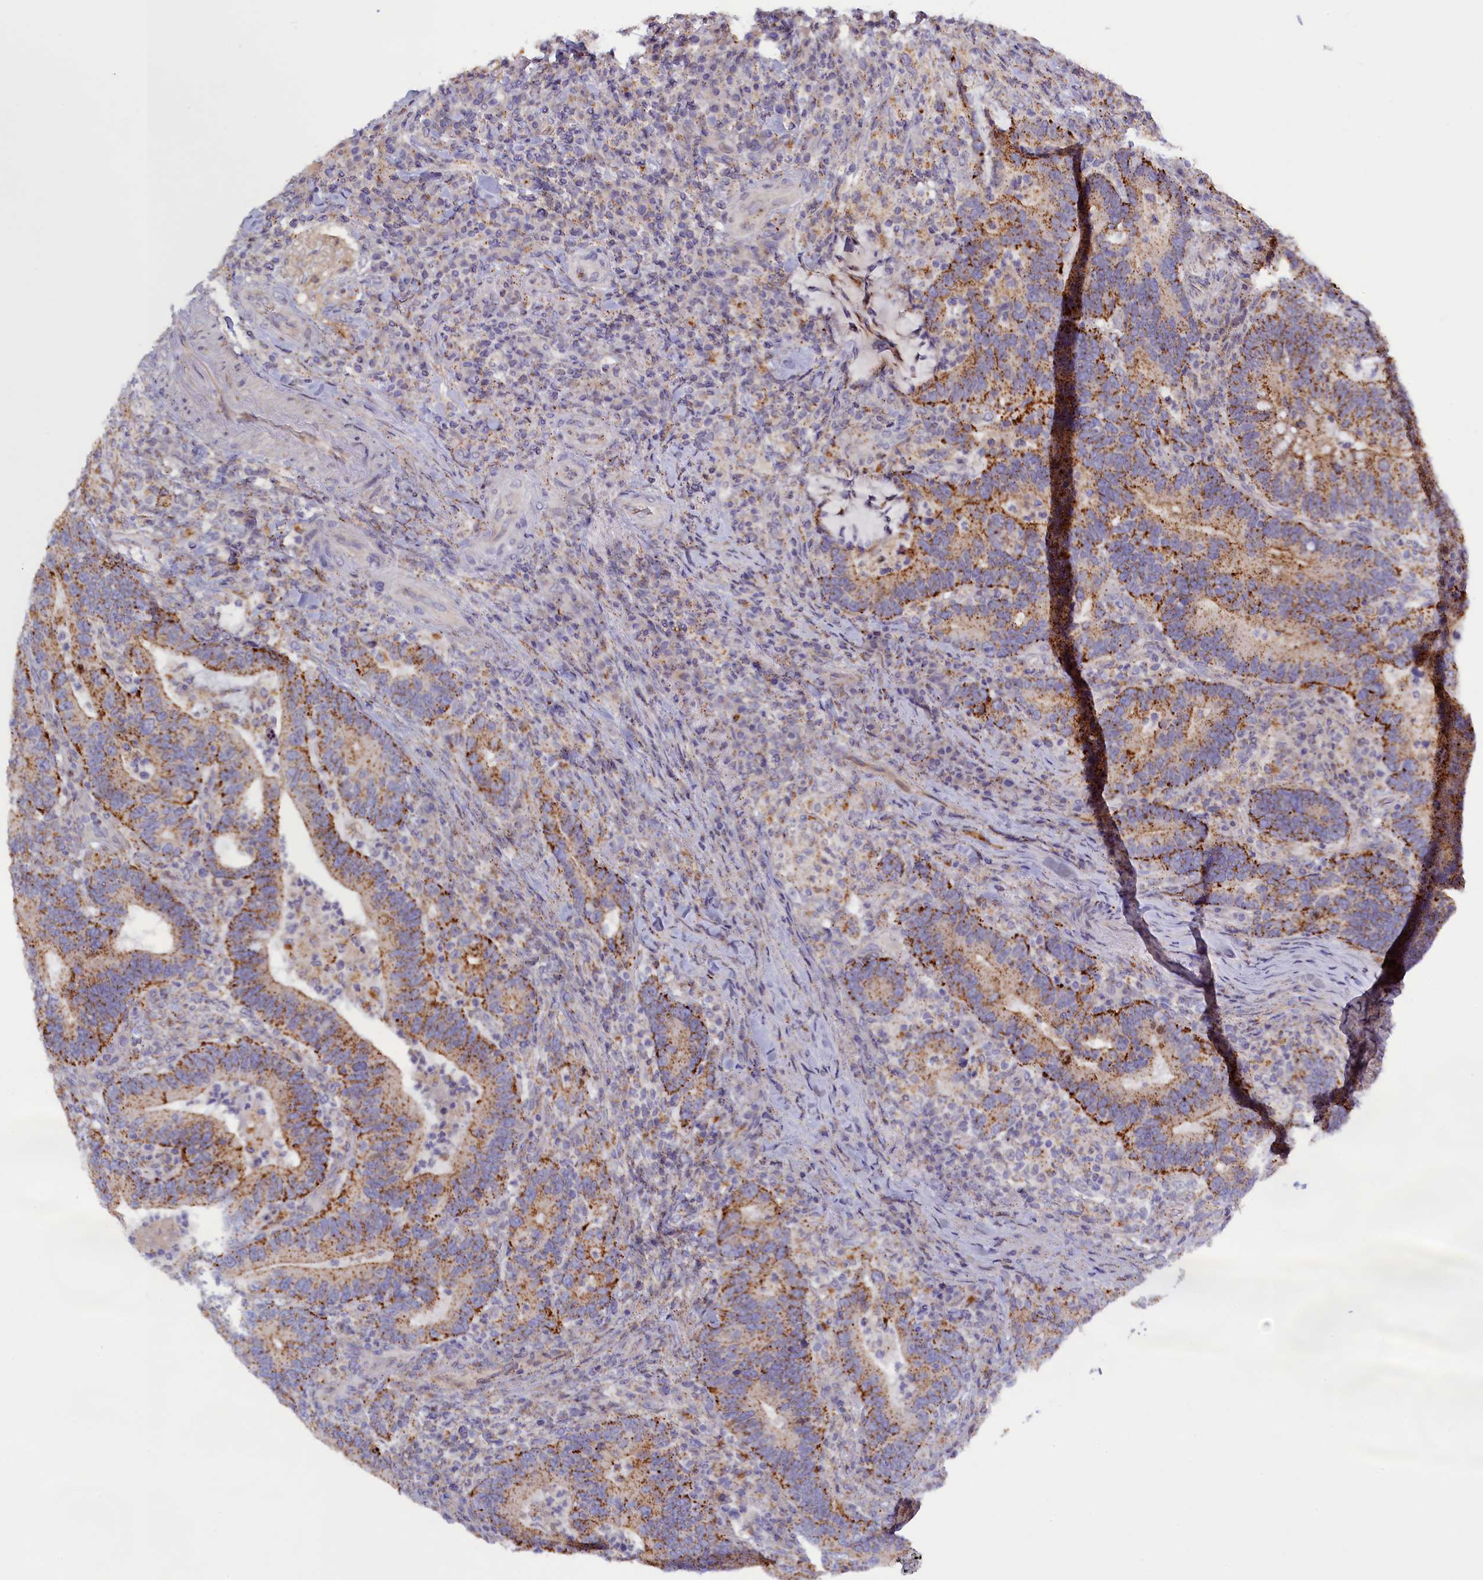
{"staining": {"intensity": "strong", "quantity": "25%-75%", "location": "cytoplasmic/membranous"}, "tissue": "colorectal cancer", "cell_type": "Tumor cells", "image_type": "cancer", "snomed": [{"axis": "morphology", "description": "Adenocarcinoma, NOS"}, {"axis": "topography", "description": "Colon"}], "caption": "The micrograph reveals a brown stain indicating the presence of a protein in the cytoplasmic/membranous of tumor cells in adenocarcinoma (colorectal).", "gene": "HYKK", "patient": {"sex": "female", "age": 66}}